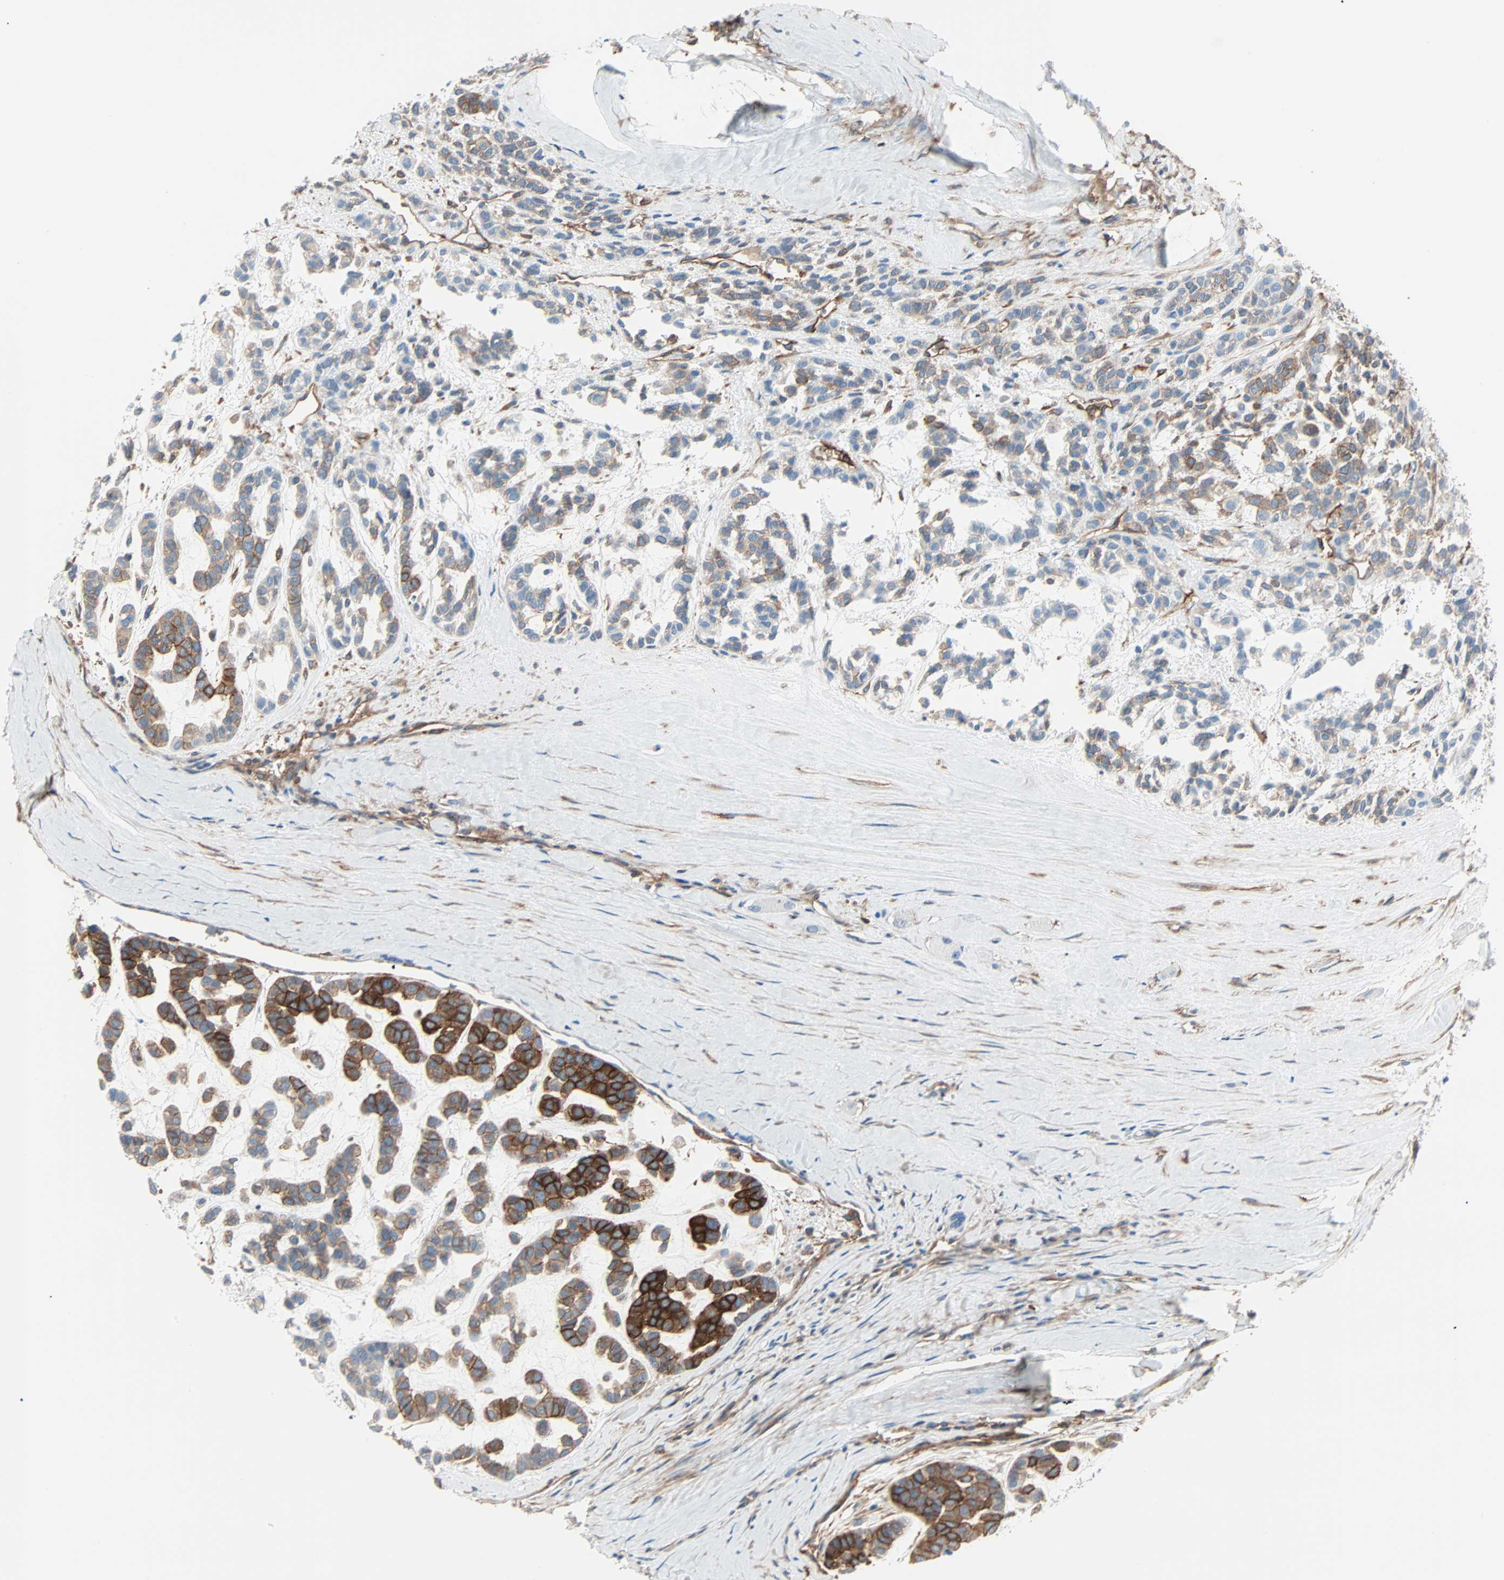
{"staining": {"intensity": "strong", "quantity": ">75%", "location": "cytoplasmic/membranous"}, "tissue": "head and neck cancer", "cell_type": "Tumor cells", "image_type": "cancer", "snomed": [{"axis": "morphology", "description": "Adenocarcinoma, NOS"}, {"axis": "morphology", "description": "Adenoma, NOS"}, {"axis": "topography", "description": "Head-Neck"}], "caption": "Human head and neck cancer (adenocarcinoma) stained with a protein marker shows strong staining in tumor cells.", "gene": "EPB41L2", "patient": {"sex": "female", "age": 55}}